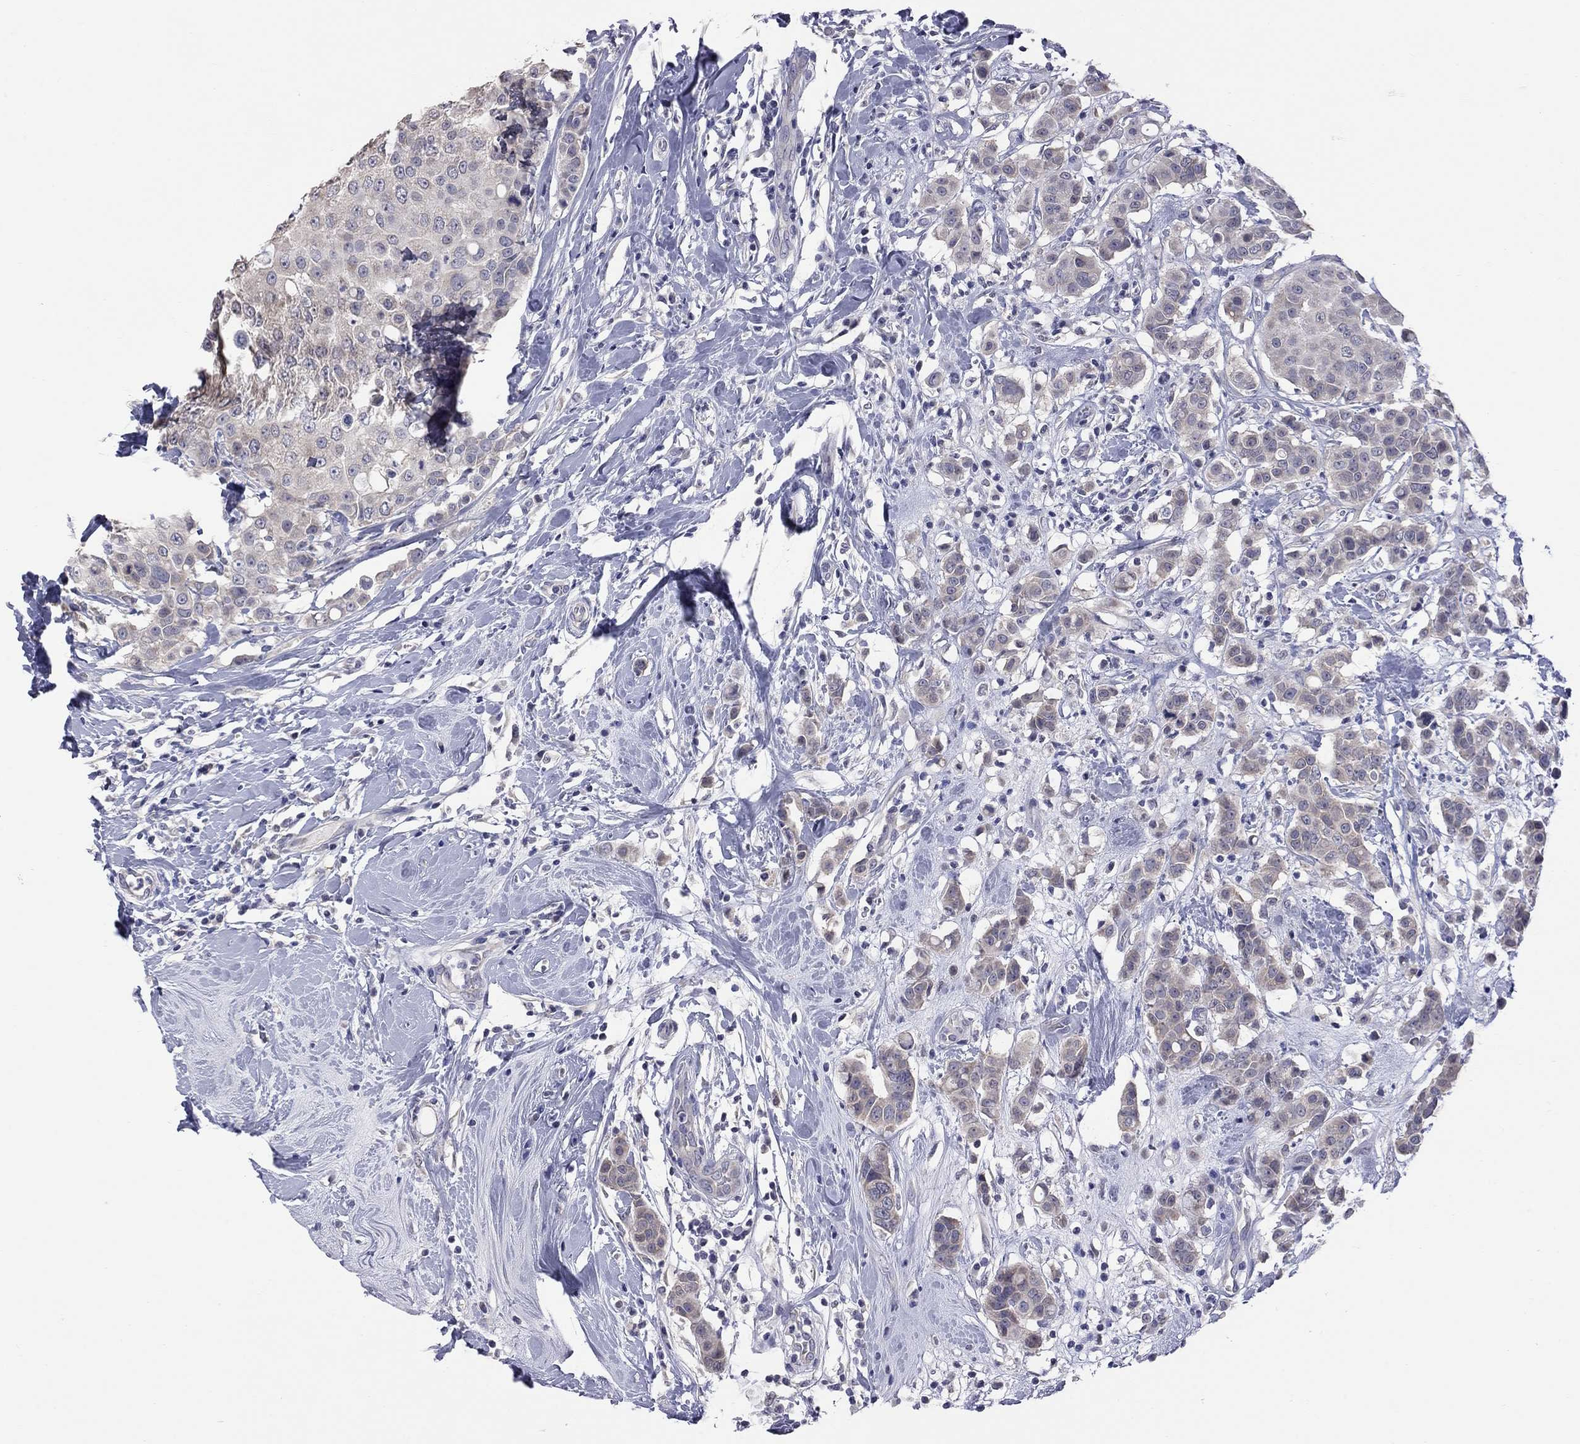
{"staining": {"intensity": "weak", "quantity": ">75%", "location": "cytoplasmic/membranous"}, "tissue": "breast cancer", "cell_type": "Tumor cells", "image_type": "cancer", "snomed": [{"axis": "morphology", "description": "Duct carcinoma"}, {"axis": "topography", "description": "Breast"}], "caption": "Human breast cancer stained with a brown dye displays weak cytoplasmic/membranous positive expression in approximately >75% of tumor cells.", "gene": "HYLS1", "patient": {"sex": "female", "age": 27}}